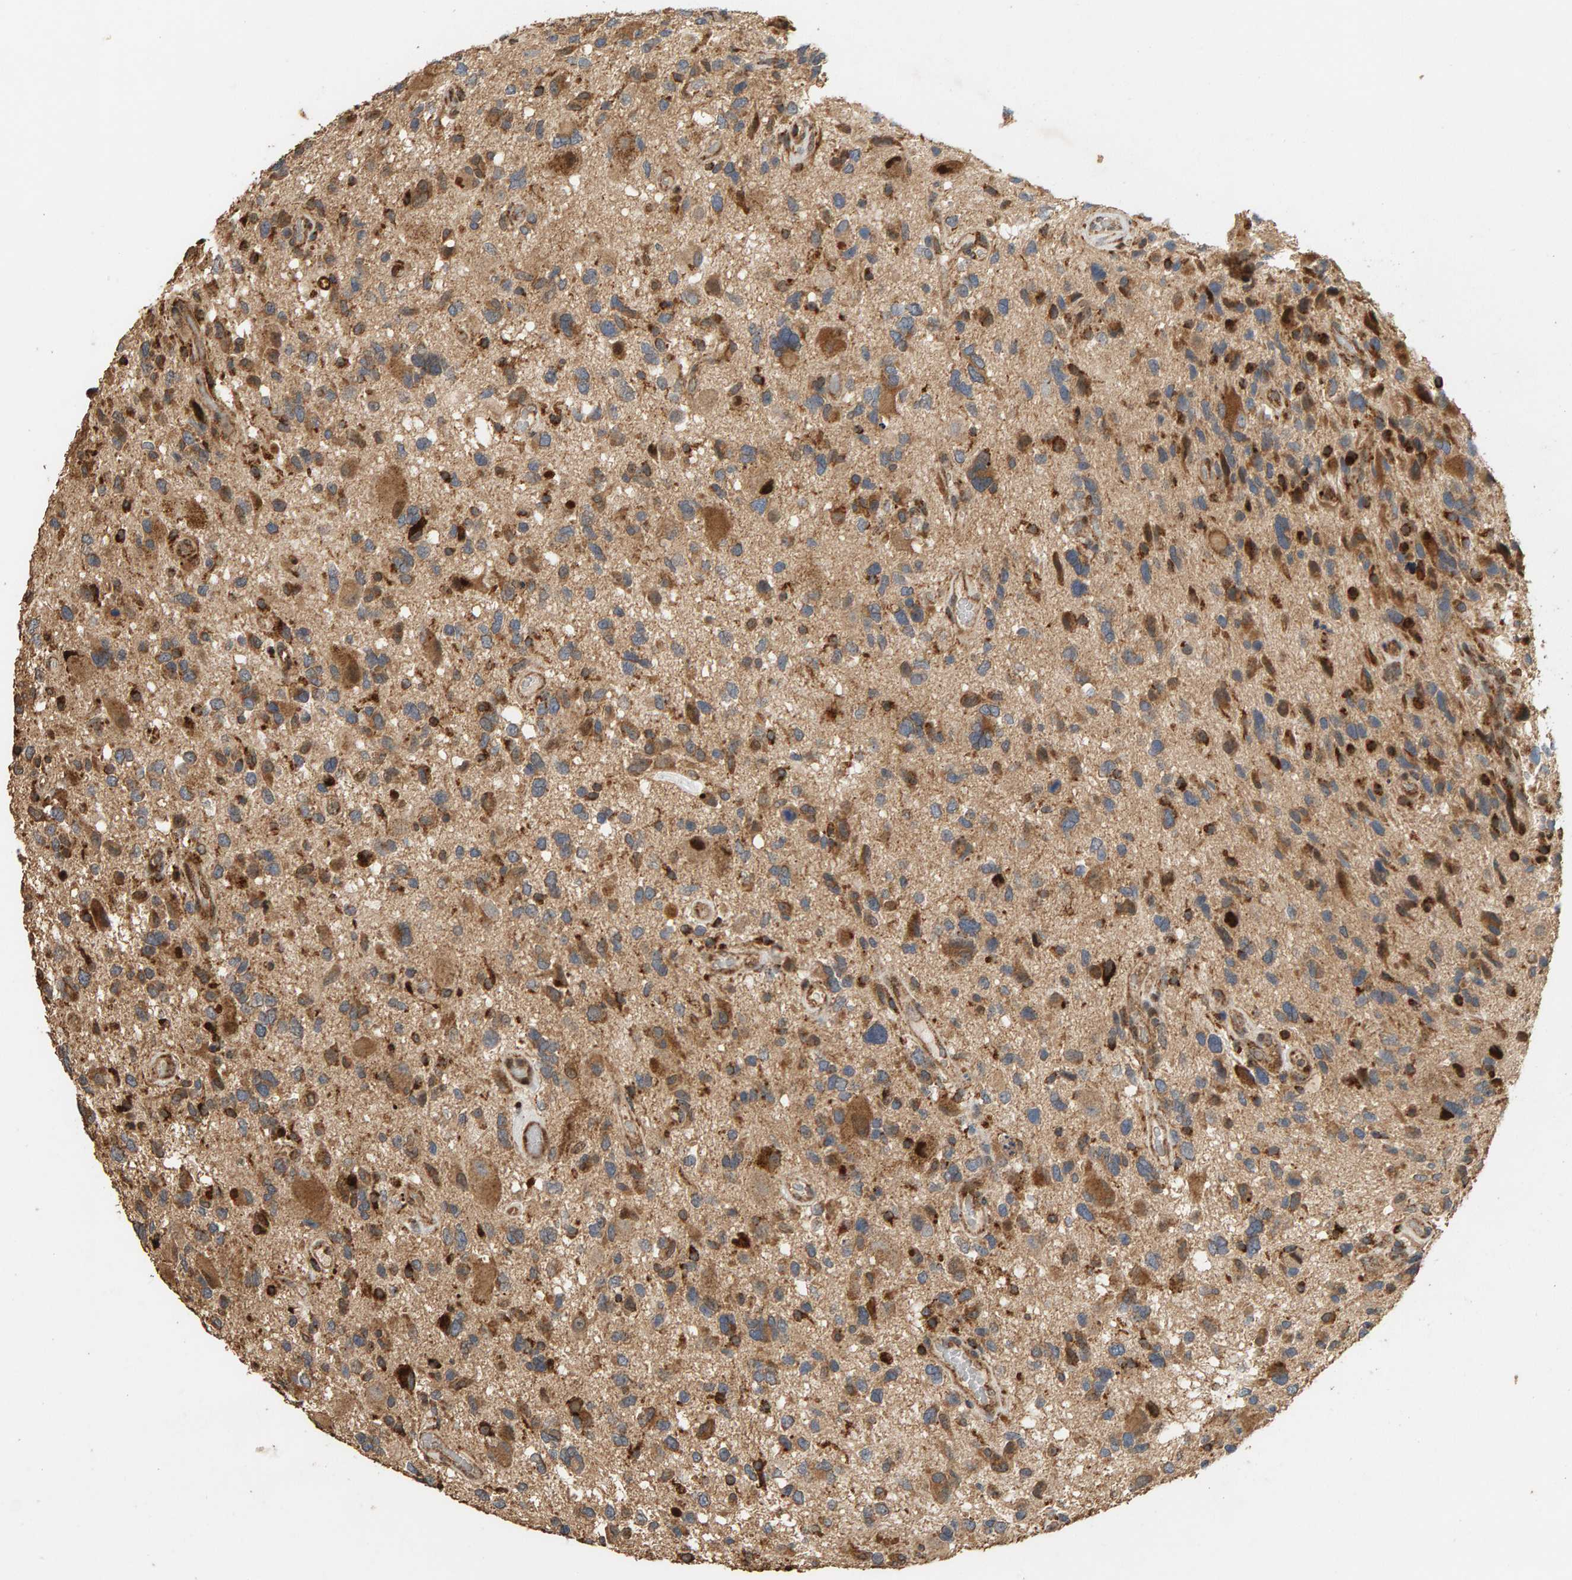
{"staining": {"intensity": "moderate", "quantity": "25%-75%", "location": "cytoplasmic/membranous,nuclear"}, "tissue": "glioma", "cell_type": "Tumor cells", "image_type": "cancer", "snomed": [{"axis": "morphology", "description": "Glioma, malignant, High grade"}, {"axis": "topography", "description": "Brain"}], "caption": "An immunohistochemistry micrograph of neoplastic tissue is shown. Protein staining in brown highlights moderate cytoplasmic/membranous and nuclear positivity in malignant glioma (high-grade) within tumor cells. (DAB (3,3'-diaminobenzidine) = brown stain, brightfield microscopy at high magnification).", "gene": "GSTK1", "patient": {"sex": "male", "age": 33}}